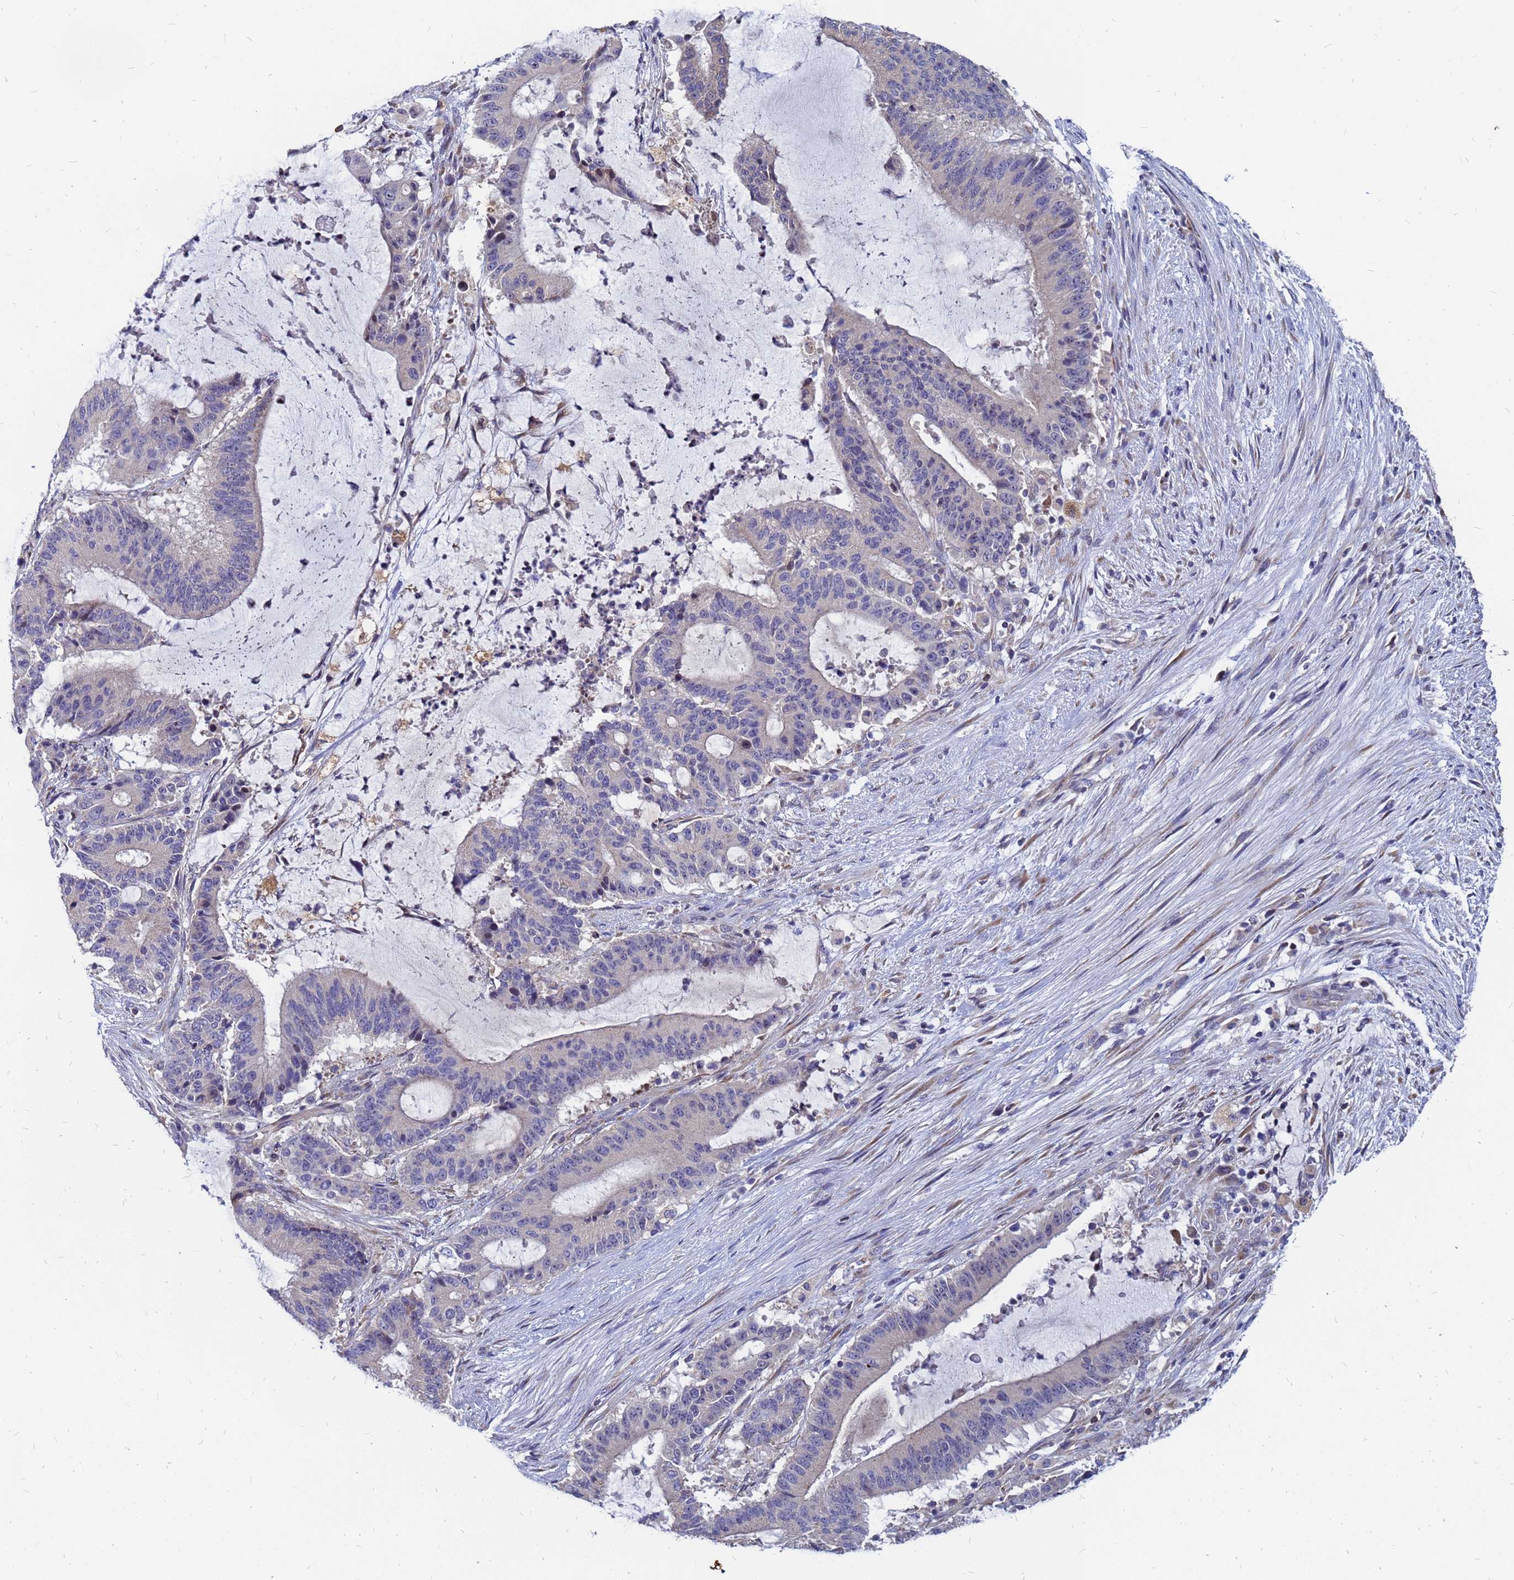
{"staining": {"intensity": "negative", "quantity": "none", "location": "none"}, "tissue": "liver cancer", "cell_type": "Tumor cells", "image_type": "cancer", "snomed": [{"axis": "morphology", "description": "Normal tissue, NOS"}, {"axis": "morphology", "description": "Cholangiocarcinoma"}, {"axis": "topography", "description": "Liver"}, {"axis": "topography", "description": "Peripheral nerve tissue"}], "caption": "High magnification brightfield microscopy of liver cholangiocarcinoma stained with DAB (3,3'-diaminobenzidine) (brown) and counterstained with hematoxylin (blue): tumor cells show no significant positivity.", "gene": "MOB2", "patient": {"sex": "female", "age": 73}}